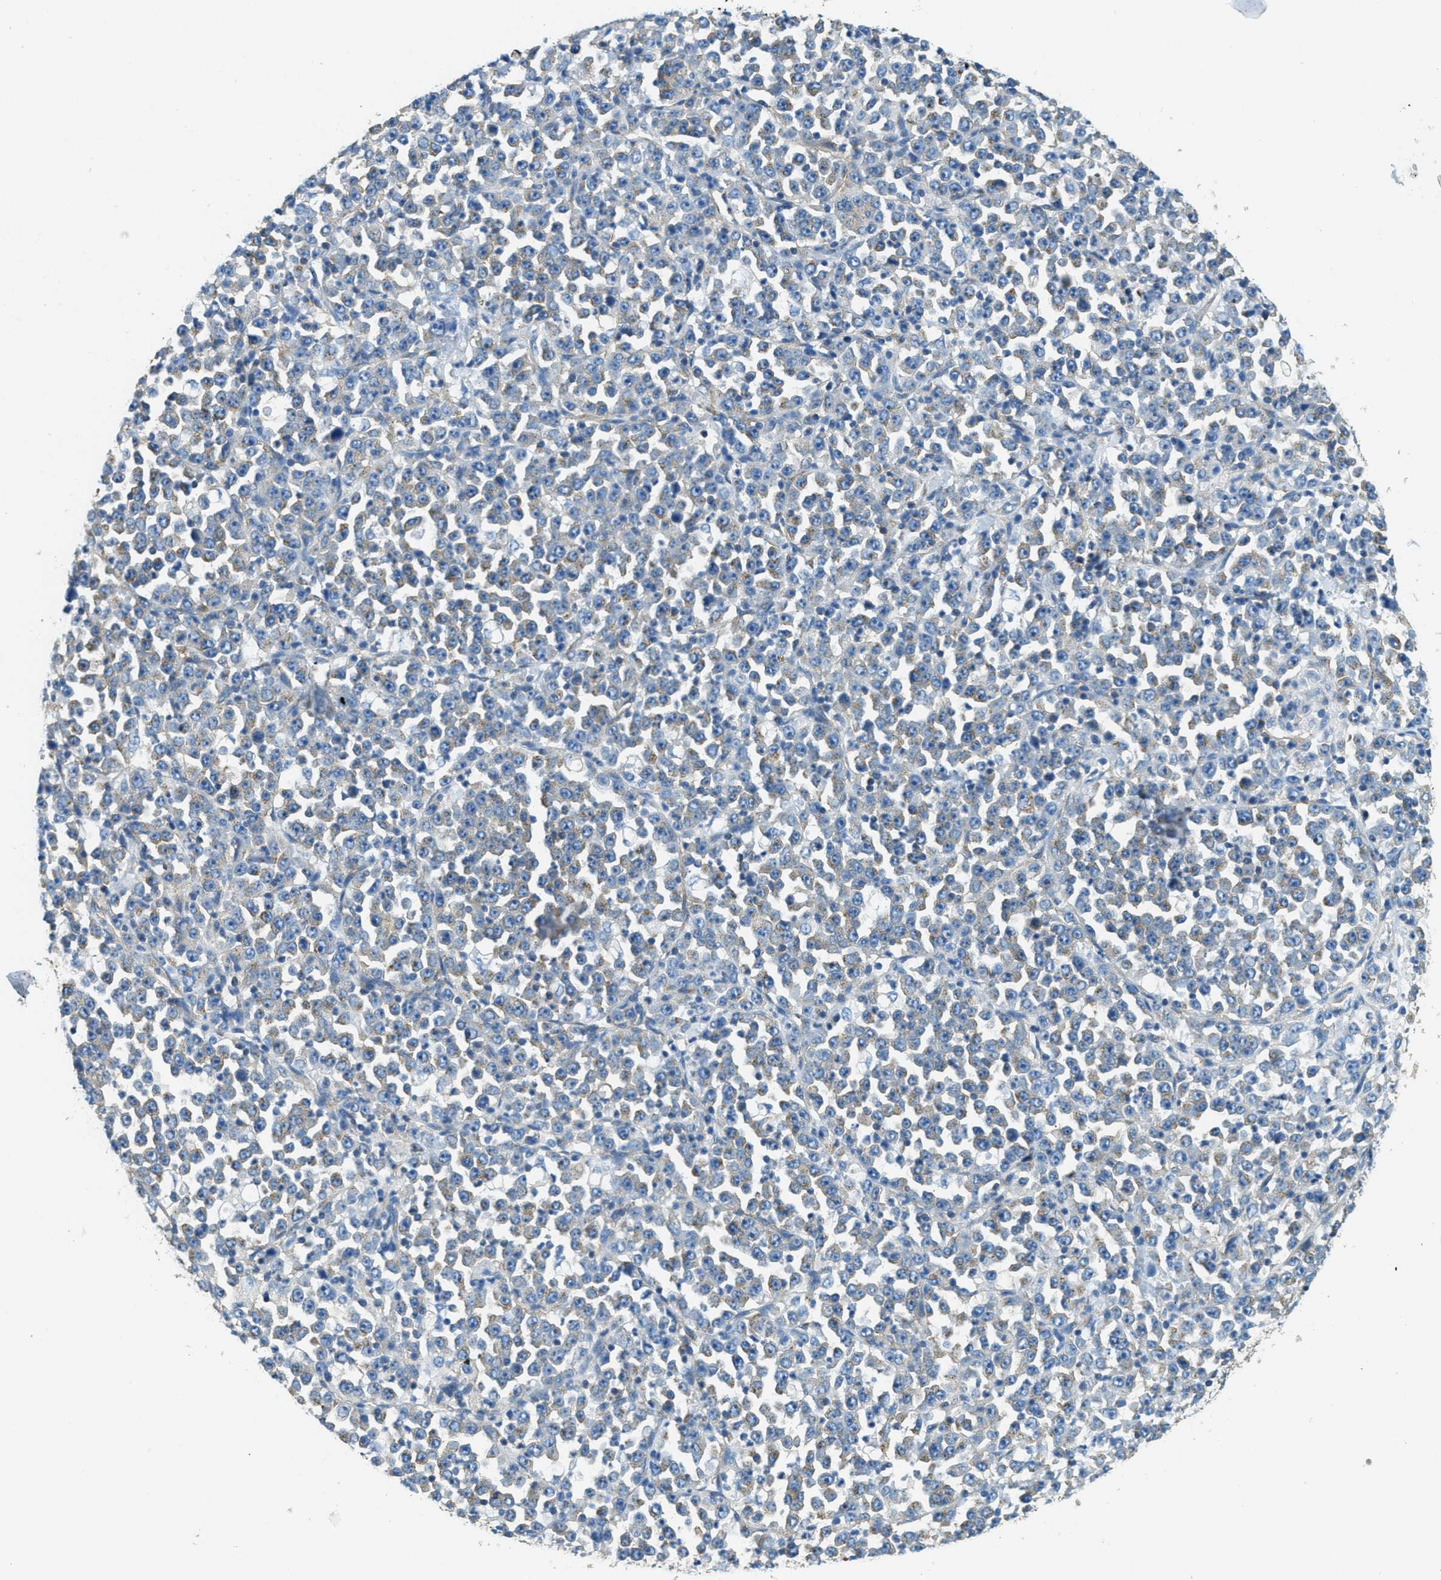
{"staining": {"intensity": "moderate", "quantity": "<25%", "location": "cytoplasmic/membranous"}, "tissue": "stomach cancer", "cell_type": "Tumor cells", "image_type": "cancer", "snomed": [{"axis": "morphology", "description": "Normal tissue, NOS"}, {"axis": "morphology", "description": "Adenocarcinoma, NOS"}, {"axis": "topography", "description": "Stomach, upper"}, {"axis": "topography", "description": "Stomach"}], "caption": "Immunohistochemistry histopathology image of neoplastic tissue: stomach adenocarcinoma stained using immunohistochemistry exhibits low levels of moderate protein expression localized specifically in the cytoplasmic/membranous of tumor cells, appearing as a cytoplasmic/membranous brown color.", "gene": "AP2B1", "patient": {"sex": "male", "age": 59}}